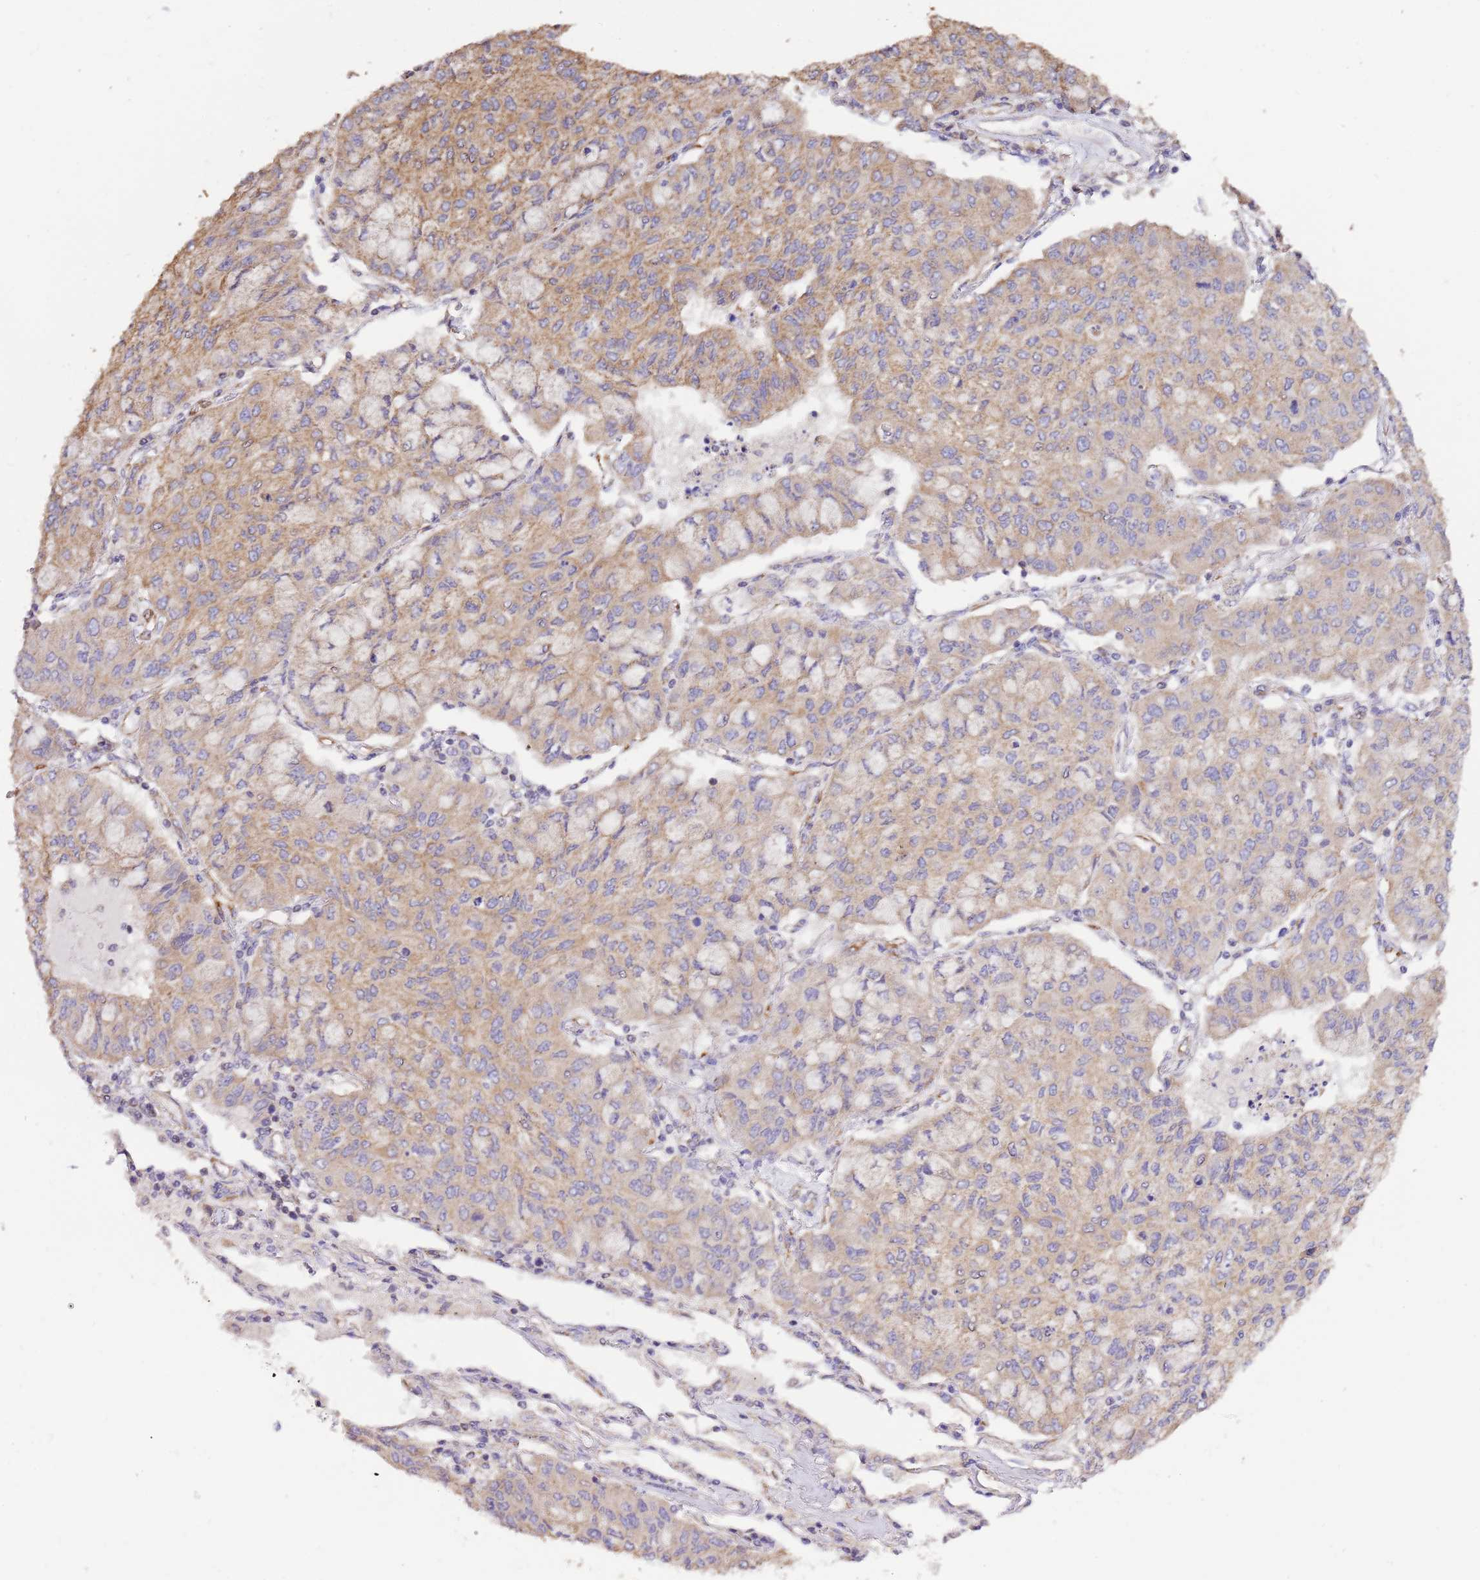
{"staining": {"intensity": "moderate", "quantity": ">75%", "location": "cytoplasmic/membranous"}, "tissue": "lung cancer", "cell_type": "Tumor cells", "image_type": "cancer", "snomed": [{"axis": "morphology", "description": "Squamous cell carcinoma, NOS"}, {"axis": "topography", "description": "Lung"}], "caption": "This photomicrograph demonstrates immunohistochemistry (IHC) staining of lung cancer, with medium moderate cytoplasmic/membranous positivity in approximately >75% of tumor cells.", "gene": "DOCK9", "patient": {"sex": "male", "age": 74}}